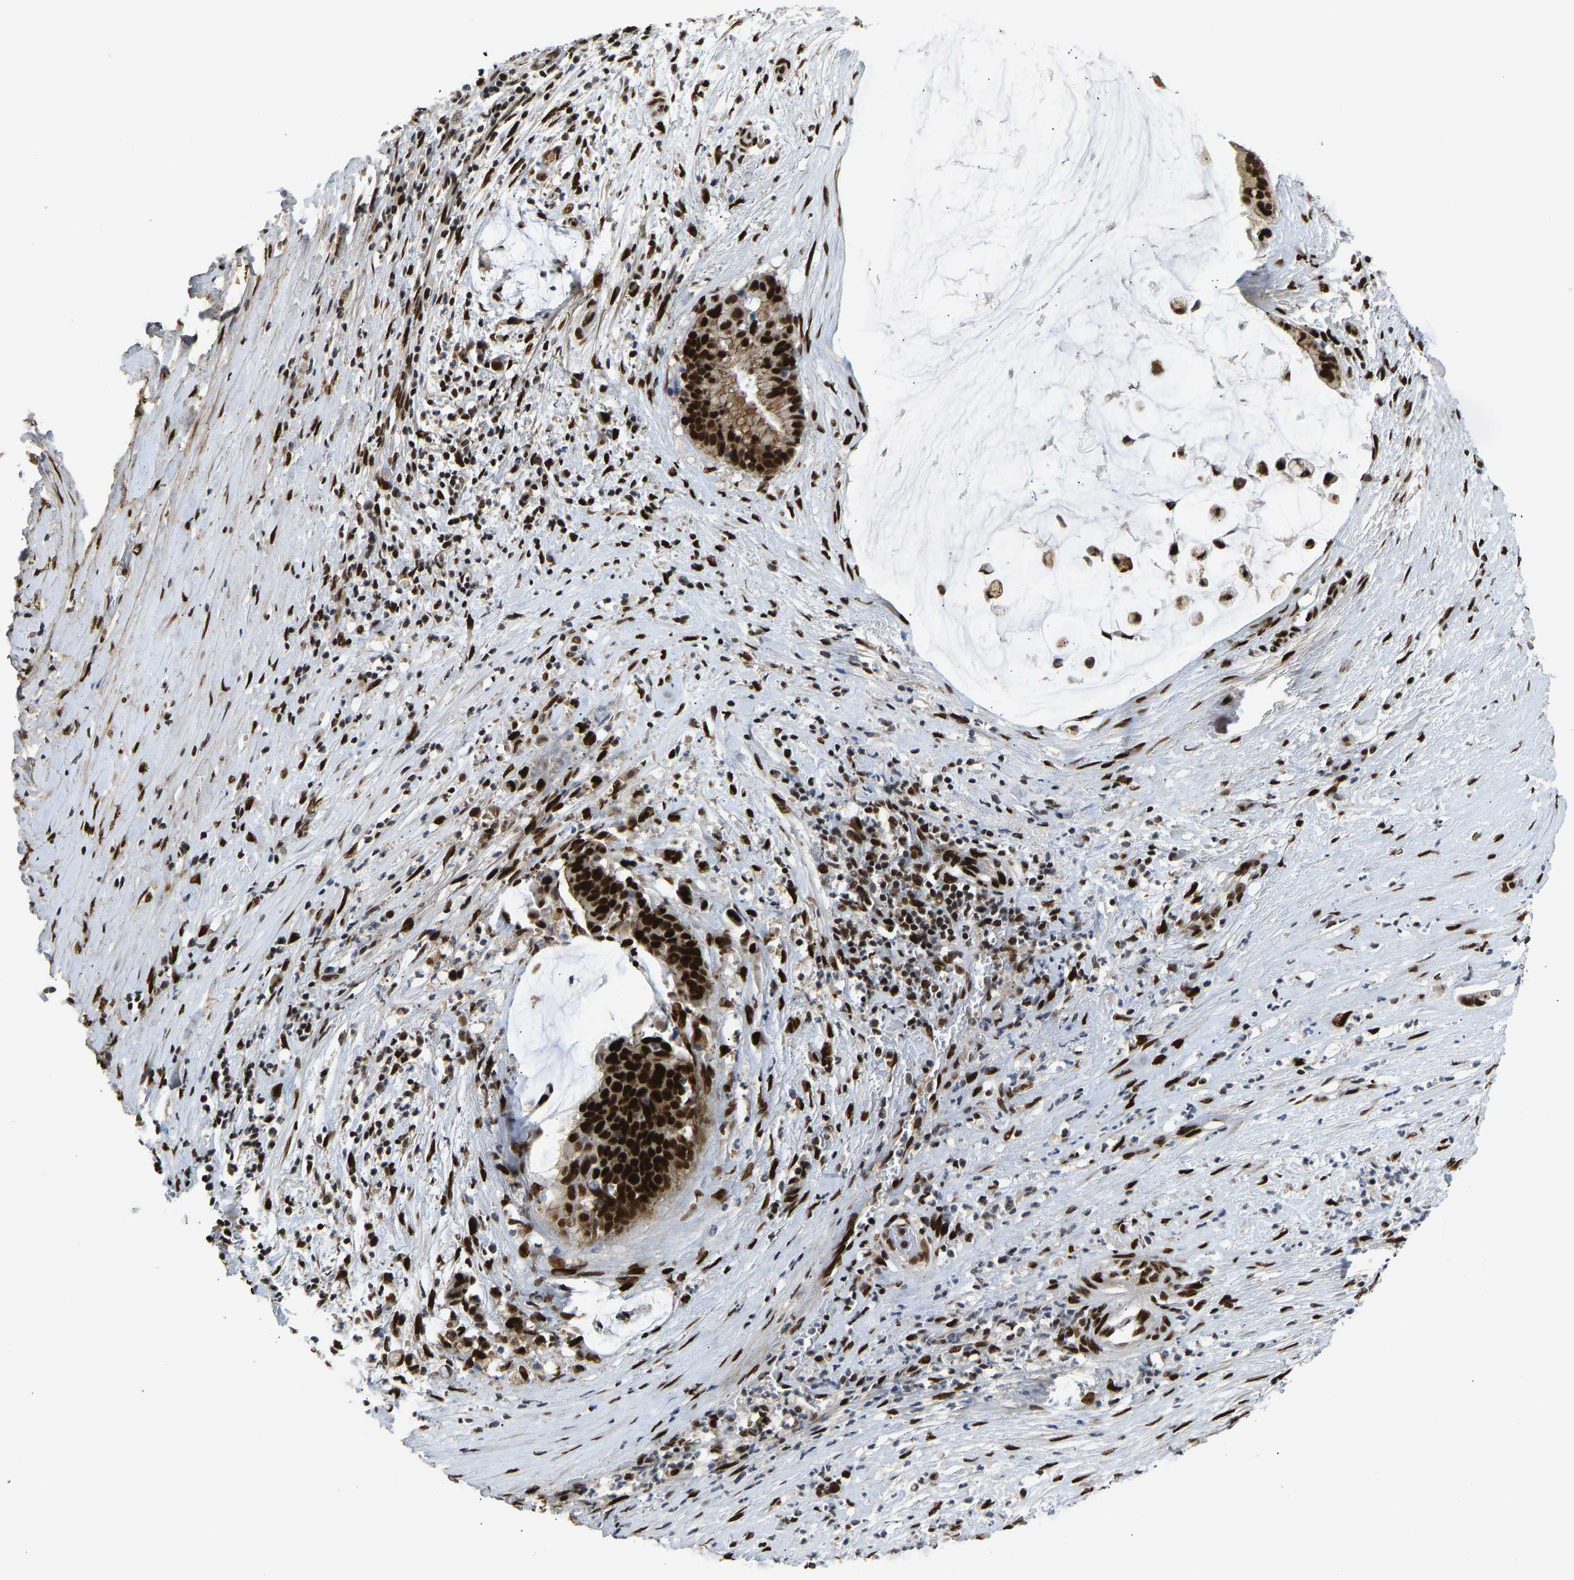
{"staining": {"intensity": "strong", "quantity": ">75%", "location": "cytoplasmic/membranous,nuclear"}, "tissue": "pancreatic cancer", "cell_type": "Tumor cells", "image_type": "cancer", "snomed": [{"axis": "morphology", "description": "Adenocarcinoma, NOS"}, {"axis": "topography", "description": "Pancreas"}], "caption": "Immunohistochemistry (IHC) of pancreatic cancer (adenocarcinoma) reveals high levels of strong cytoplasmic/membranous and nuclear expression in about >75% of tumor cells.", "gene": "FOXK1", "patient": {"sex": "male", "age": 41}}